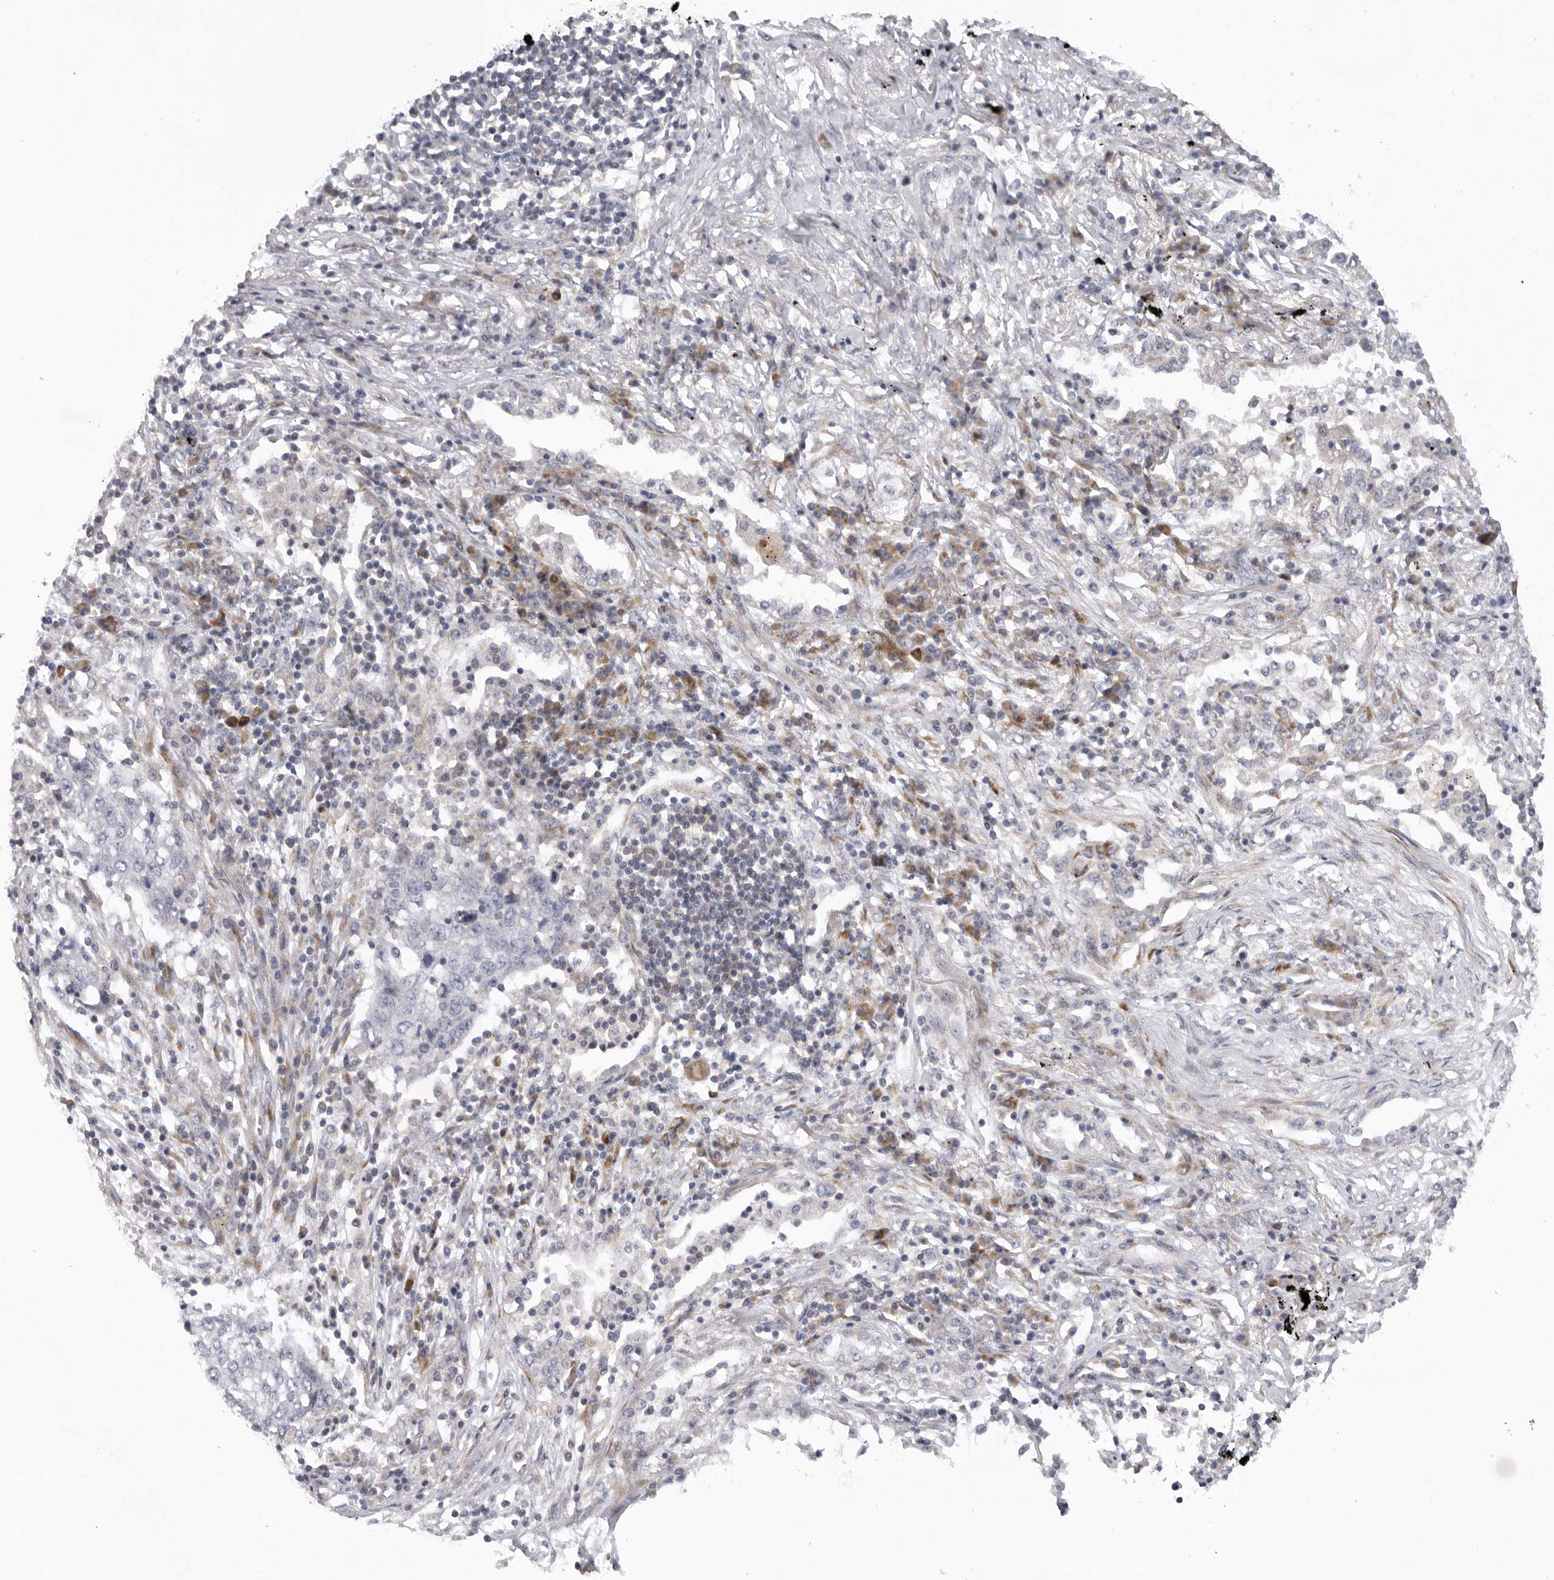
{"staining": {"intensity": "negative", "quantity": "none", "location": "none"}, "tissue": "lung cancer", "cell_type": "Tumor cells", "image_type": "cancer", "snomed": [{"axis": "morphology", "description": "Squamous cell carcinoma, NOS"}, {"axis": "topography", "description": "Lung"}], "caption": "This micrograph is of lung cancer (squamous cell carcinoma) stained with IHC to label a protein in brown with the nuclei are counter-stained blue. There is no positivity in tumor cells.", "gene": "USP24", "patient": {"sex": "female", "age": 63}}